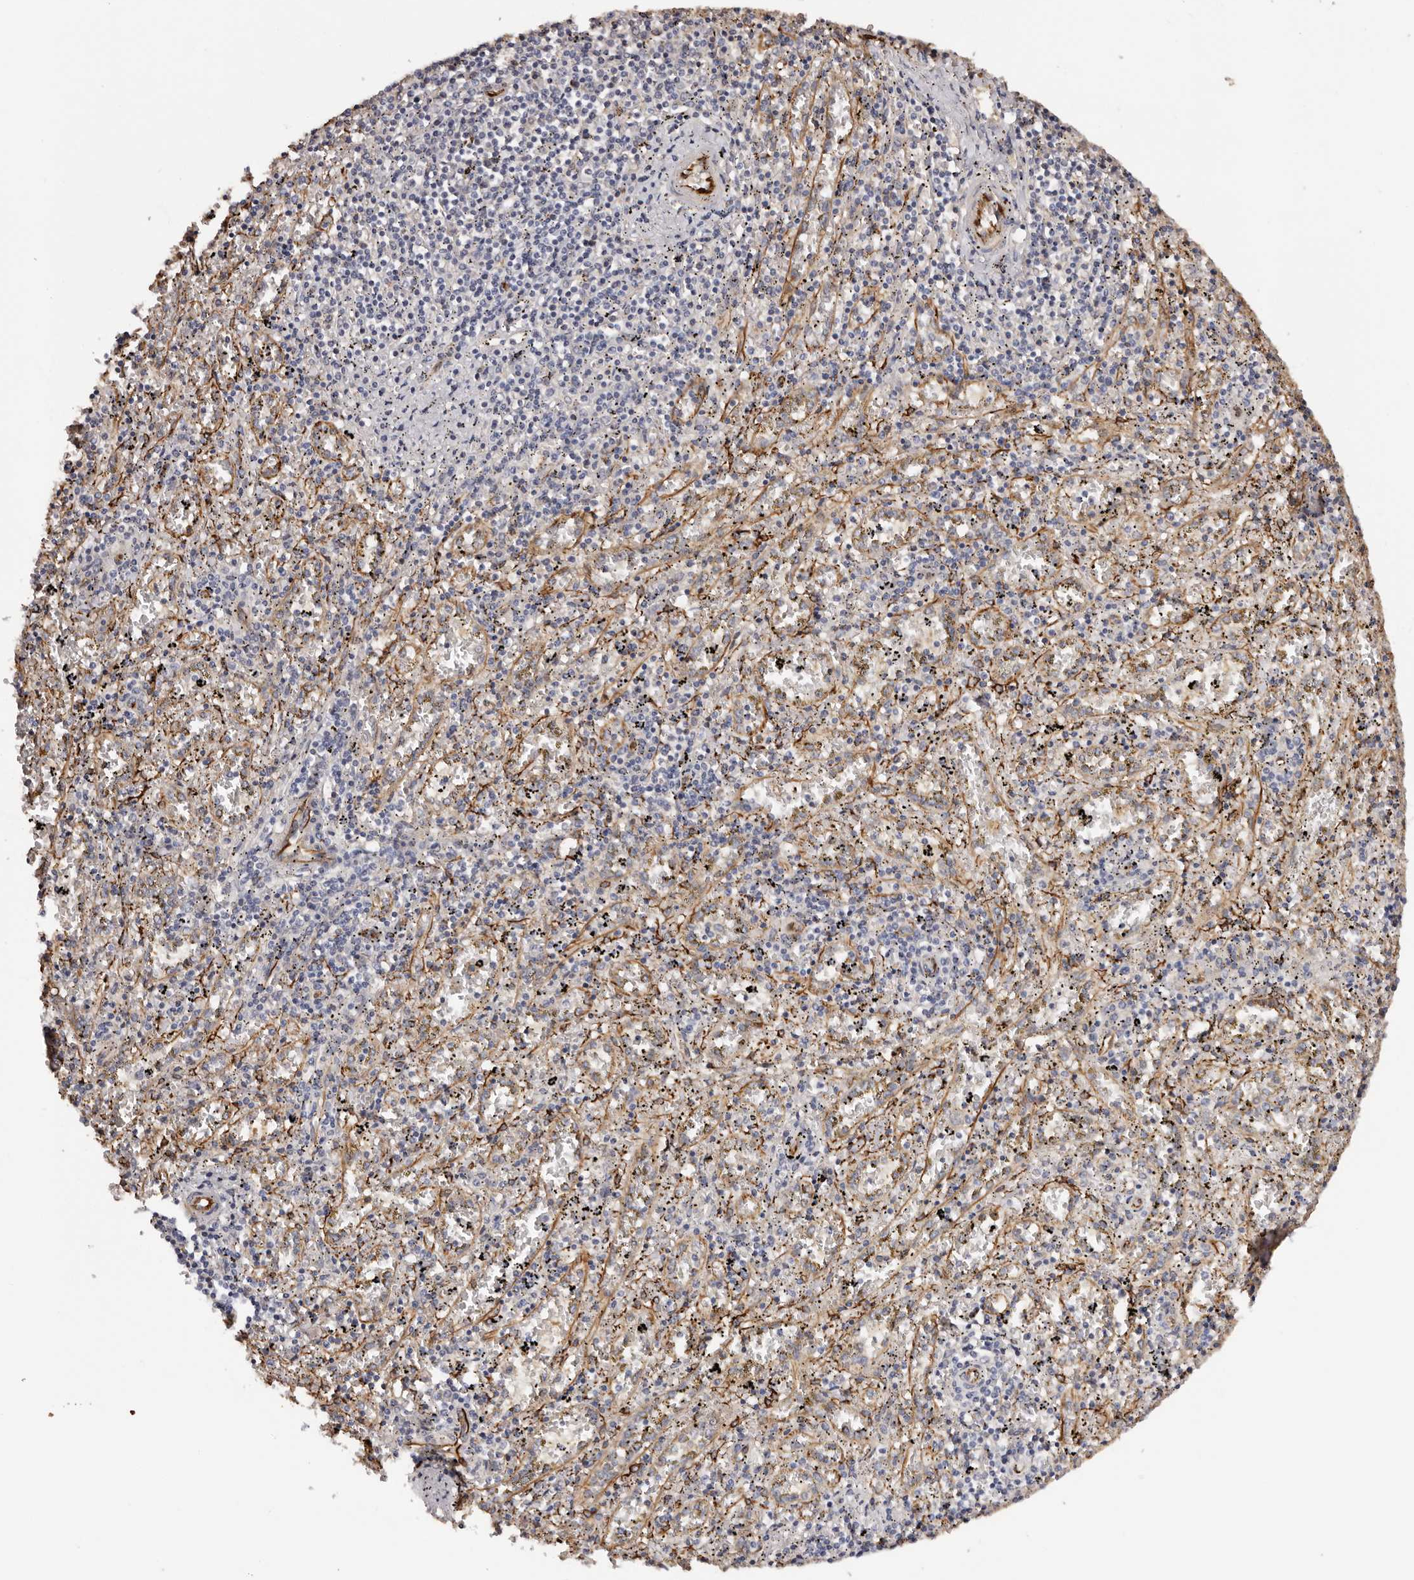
{"staining": {"intensity": "negative", "quantity": "none", "location": "none"}, "tissue": "spleen", "cell_type": "Cells in red pulp", "image_type": "normal", "snomed": [{"axis": "morphology", "description": "Normal tissue, NOS"}, {"axis": "topography", "description": "Spleen"}], "caption": "Protein analysis of benign spleen demonstrates no significant staining in cells in red pulp. The staining was performed using DAB to visualize the protein expression in brown, while the nuclei were stained in blue with hematoxylin (Magnification: 20x).", "gene": "ZNF557", "patient": {"sex": "male", "age": 11}}